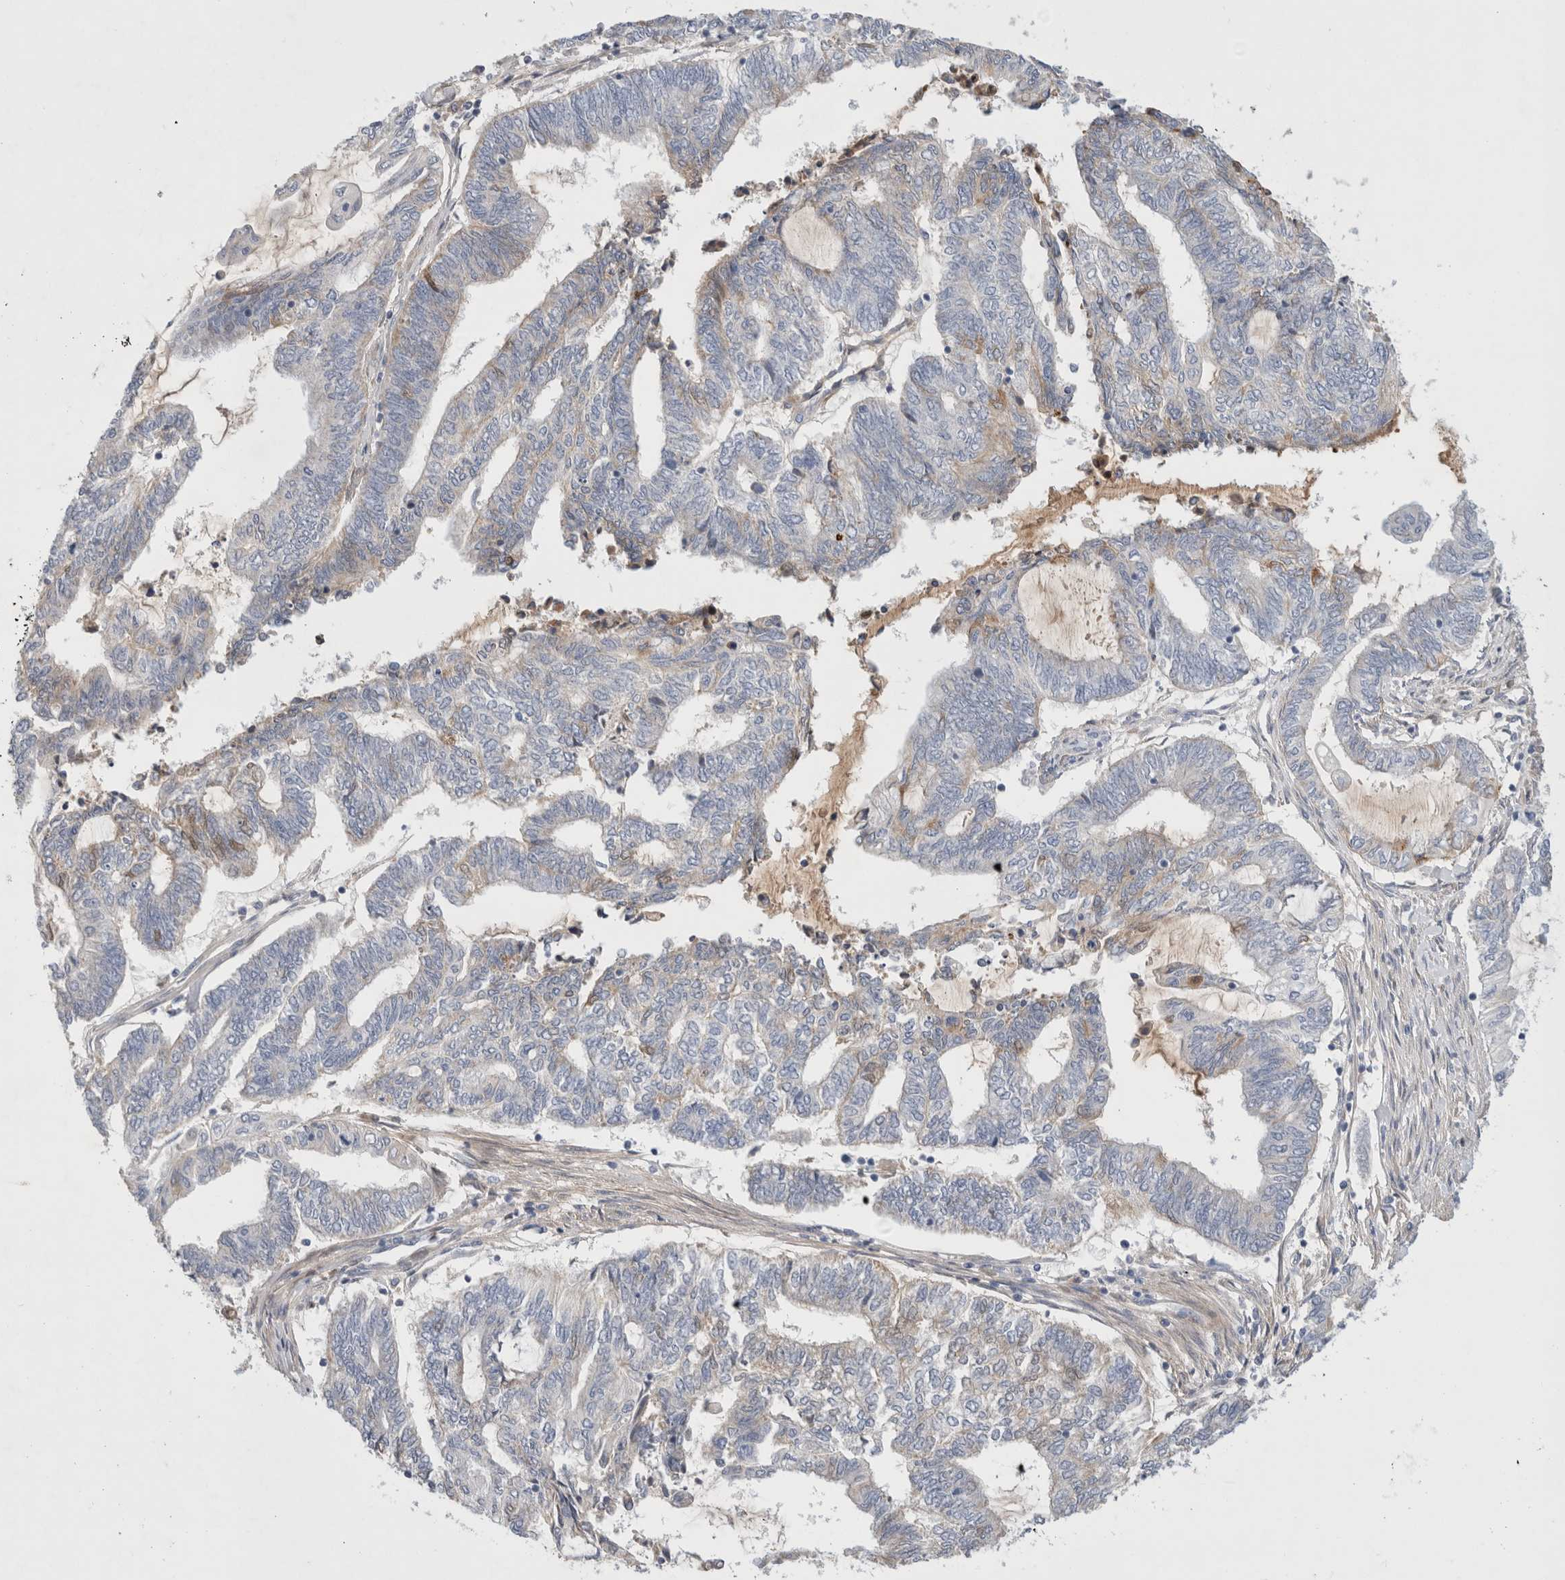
{"staining": {"intensity": "negative", "quantity": "none", "location": "none"}, "tissue": "endometrial cancer", "cell_type": "Tumor cells", "image_type": "cancer", "snomed": [{"axis": "morphology", "description": "Adenocarcinoma, NOS"}, {"axis": "topography", "description": "Uterus"}, {"axis": "topography", "description": "Endometrium"}], "caption": "Tumor cells are negative for protein expression in human endometrial cancer.", "gene": "ECHDC2", "patient": {"sex": "female", "age": 70}}